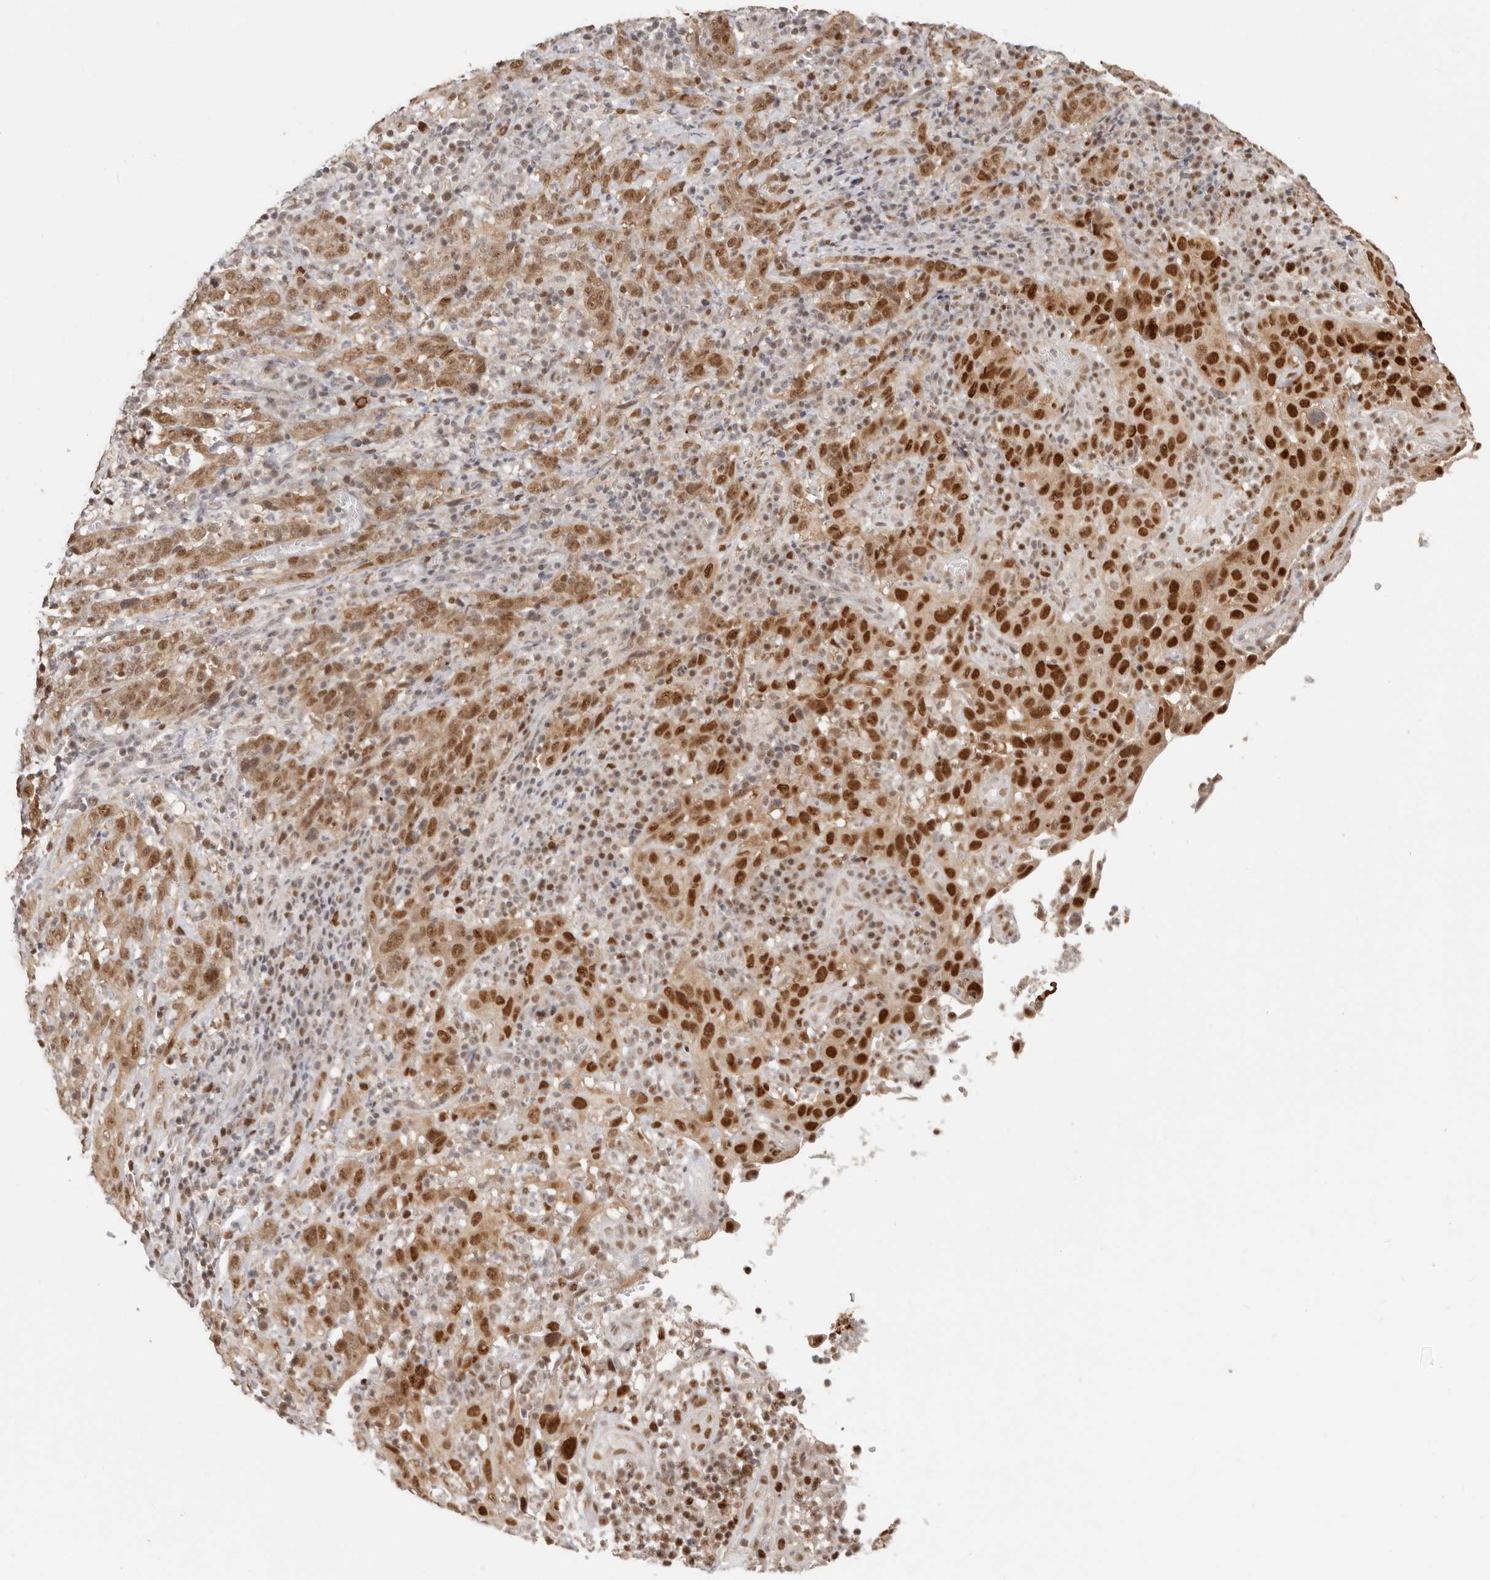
{"staining": {"intensity": "strong", "quantity": ">75%", "location": "cytoplasmic/membranous,nuclear"}, "tissue": "cervical cancer", "cell_type": "Tumor cells", "image_type": "cancer", "snomed": [{"axis": "morphology", "description": "Squamous cell carcinoma, NOS"}, {"axis": "topography", "description": "Cervix"}], "caption": "This histopathology image displays IHC staining of squamous cell carcinoma (cervical), with high strong cytoplasmic/membranous and nuclear expression in approximately >75% of tumor cells.", "gene": "RFC2", "patient": {"sex": "female", "age": 46}}